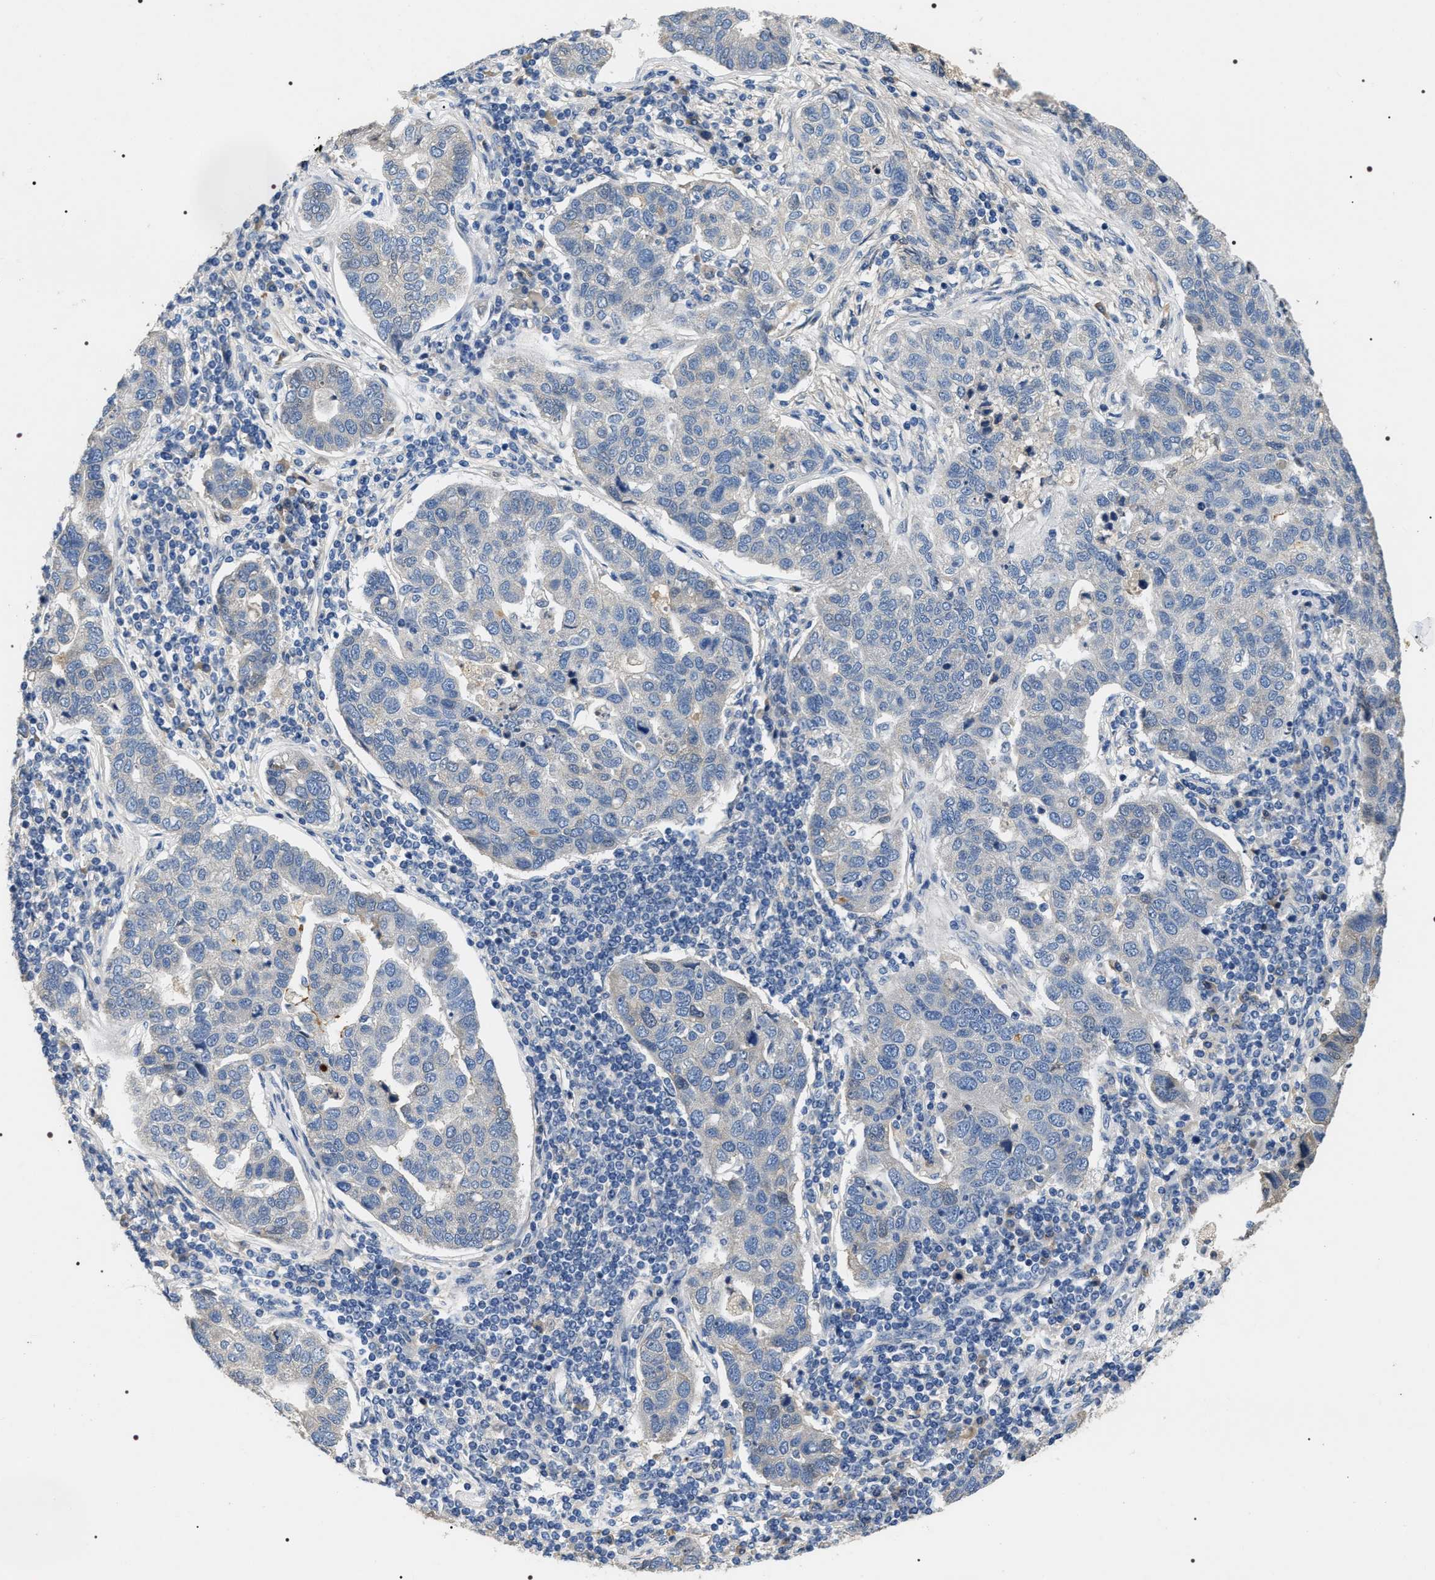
{"staining": {"intensity": "negative", "quantity": "none", "location": "none"}, "tissue": "pancreatic cancer", "cell_type": "Tumor cells", "image_type": "cancer", "snomed": [{"axis": "morphology", "description": "Adenocarcinoma, NOS"}, {"axis": "topography", "description": "Pancreas"}], "caption": "The histopathology image exhibits no significant expression in tumor cells of pancreatic cancer. The staining is performed using DAB (3,3'-diaminobenzidine) brown chromogen with nuclei counter-stained in using hematoxylin.", "gene": "IFT81", "patient": {"sex": "female", "age": 61}}